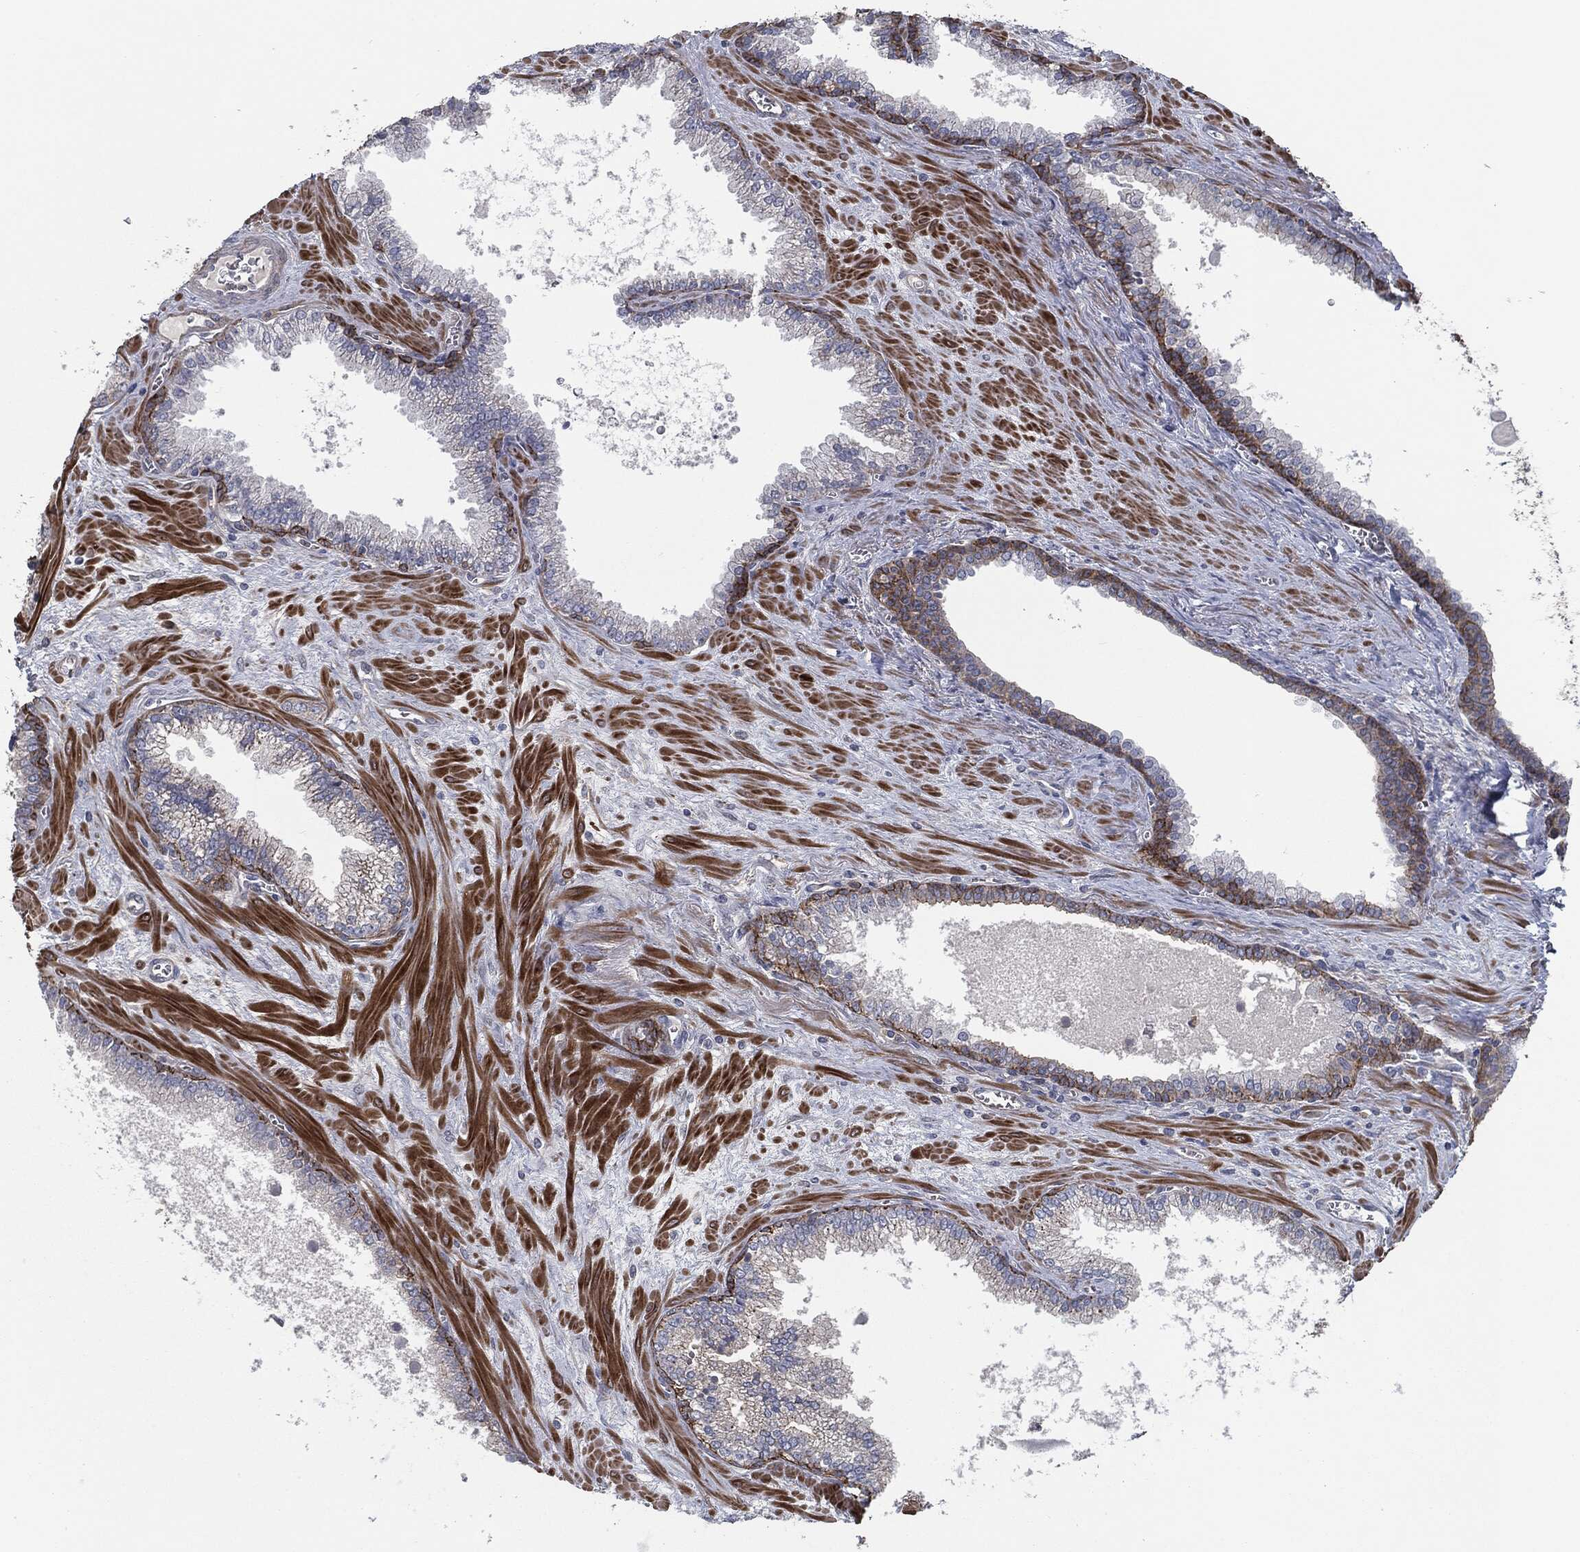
{"staining": {"intensity": "negative", "quantity": "none", "location": "none"}, "tissue": "prostate cancer", "cell_type": "Tumor cells", "image_type": "cancer", "snomed": [{"axis": "morphology", "description": "Adenocarcinoma, NOS"}, {"axis": "topography", "description": "Prostate"}], "caption": "The immunohistochemistry (IHC) photomicrograph has no significant expression in tumor cells of prostate cancer (adenocarcinoma) tissue.", "gene": "SVIL", "patient": {"sex": "male", "age": 56}}